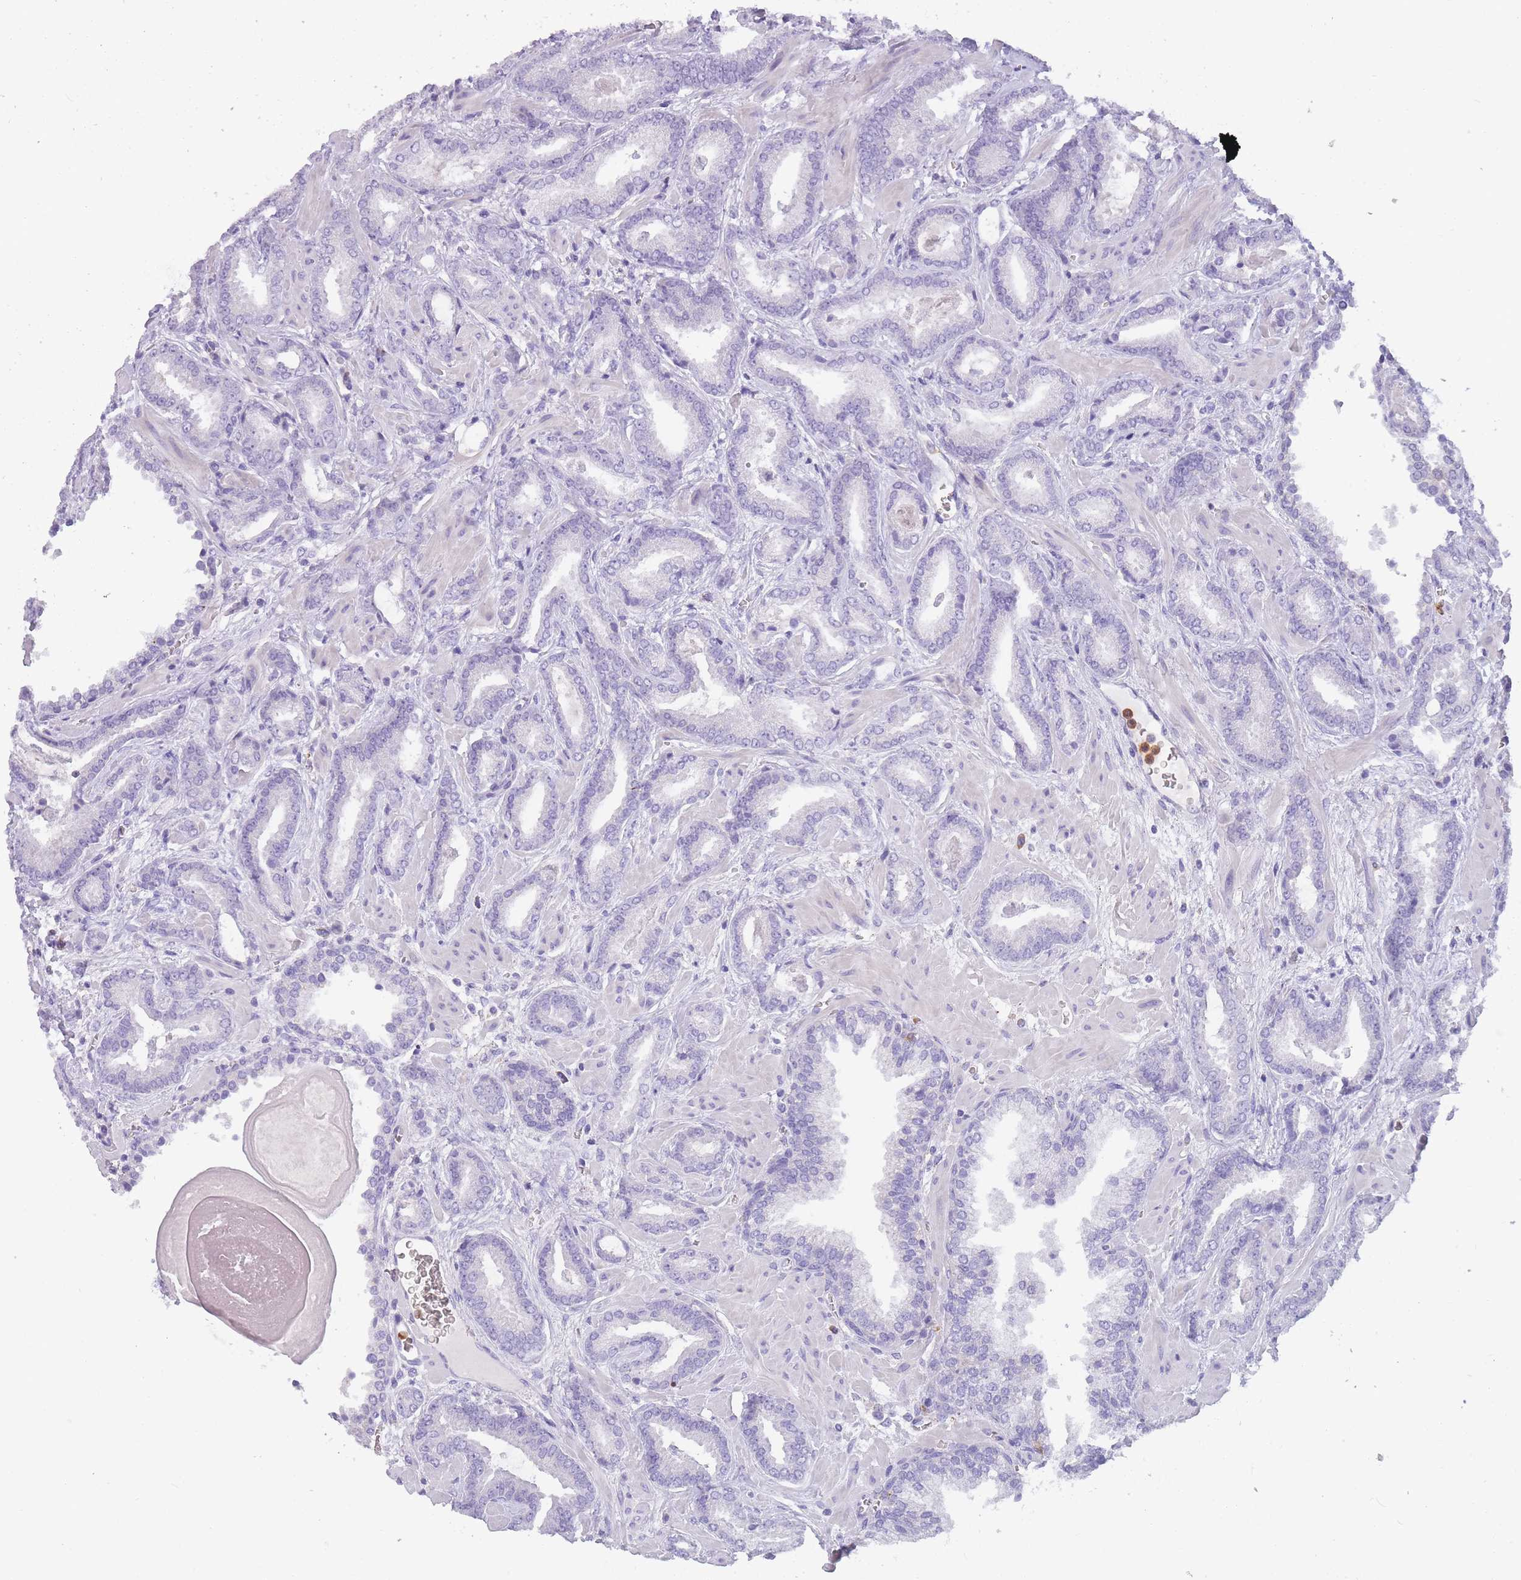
{"staining": {"intensity": "negative", "quantity": "none", "location": "none"}, "tissue": "prostate cancer", "cell_type": "Tumor cells", "image_type": "cancer", "snomed": [{"axis": "morphology", "description": "Adenocarcinoma, Low grade"}, {"axis": "topography", "description": "Prostate"}], "caption": "DAB immunohistochemical staining of human adenocarcinoma (low-grade) (prostate) reveals no significant expression in tumor cells.", "gene": "CR1L", "patient": {"sex": "male", "age": 62}}